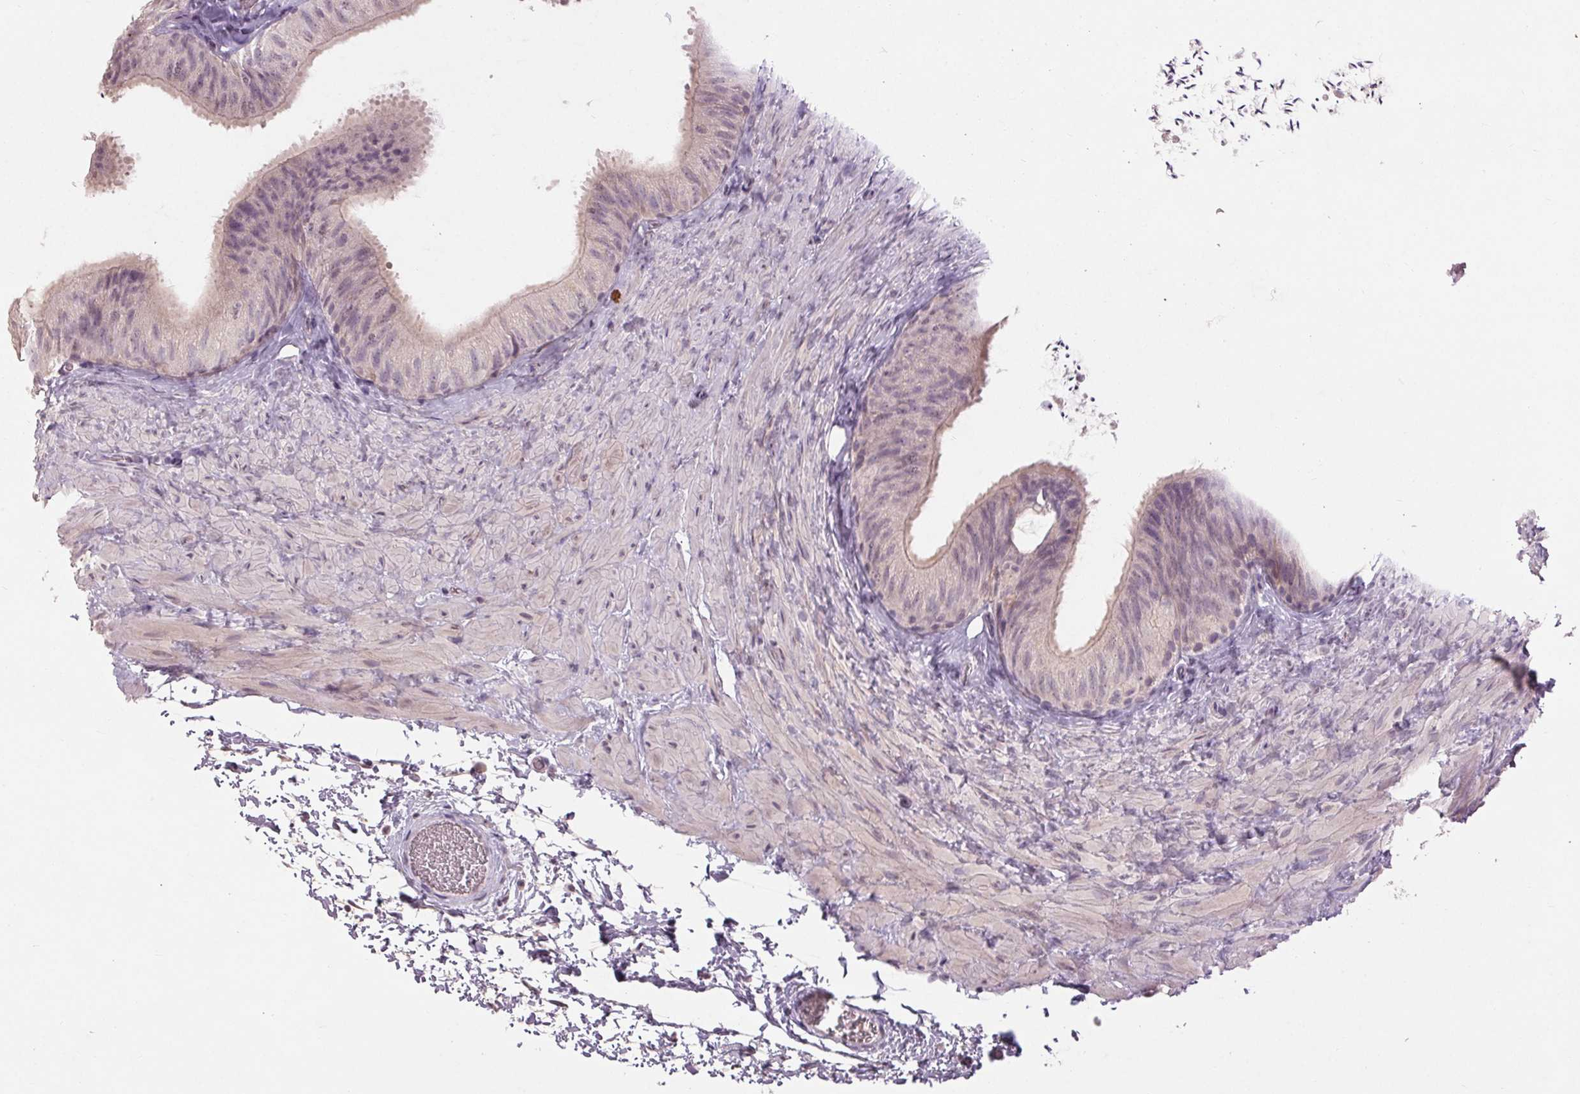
{"staining": {"intensity": "negative", "quantity": "none", "location": "none"}, "tissue": "epididymis", "cell_type": "Glandular cells", "image_type": "normal", "snomed": [{"axis": "morphology", "description": "Normal tissue, NOS"}, {"axis": "topography", "description": "Epididymis, spermatic cord, NOS"}, {"axis": "topography", "description": "Epididymis"}], "caption": "High magnification brightfield microscopy of benign epididymis stained with DAB (3,3'-diaminobenzidine) (brown) and counterstained with hematoxylin (blue): glandular cells show no significant staining. The staining was performed using DAB to visualize the protein expression in brown, while the nuclei were stained in blue with hematoxylin (Magnification: 20x).", "gene": "ENSG00000255641", "patient": {"sex": "male", "age": 31}}